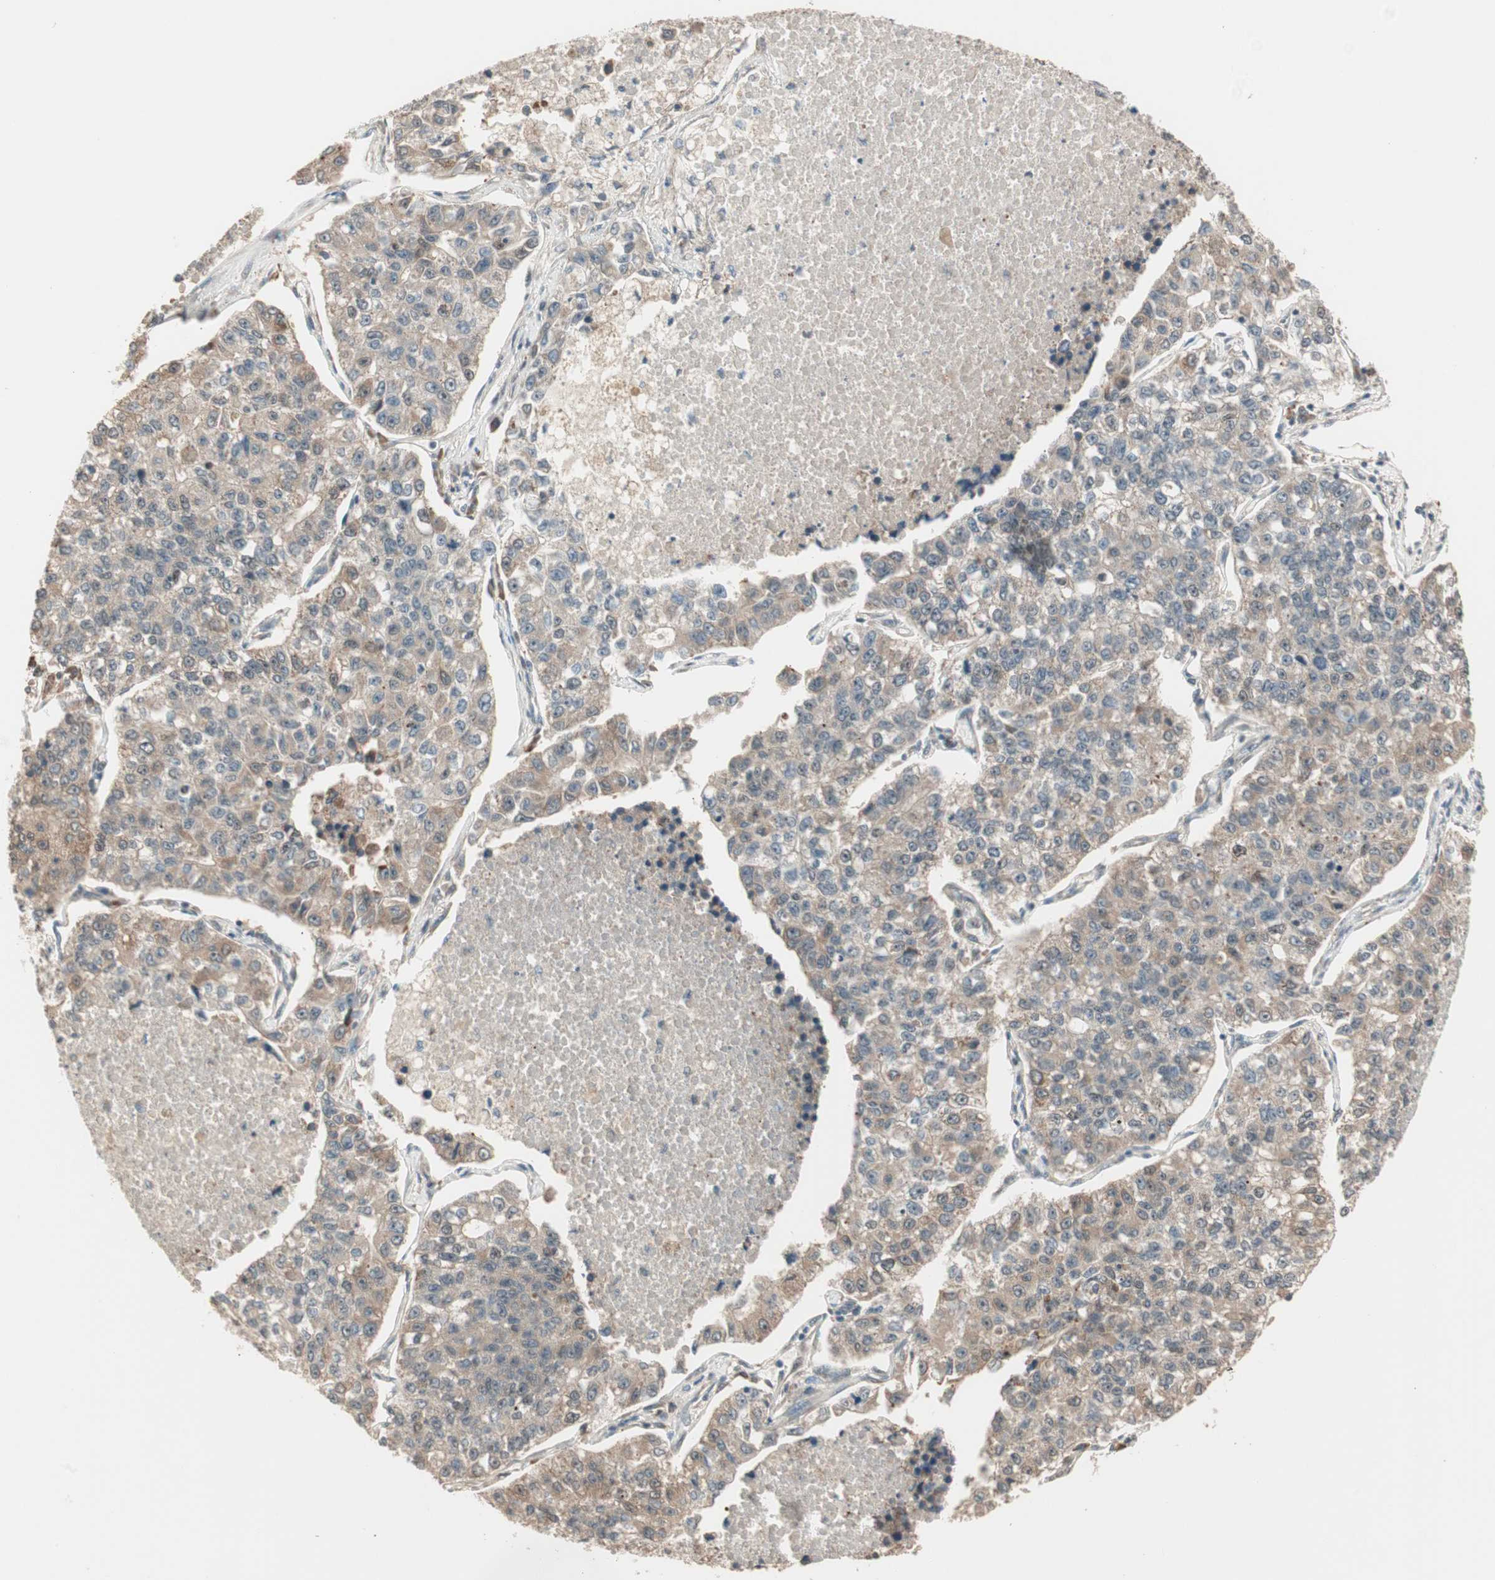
{"staining": {"intensity": "weak", "quantity": "25%-75%", "location": "cytoplasmic/membranous"}, "tissue": "lung cancer", "cell_type": "Tumor cells", "image_type": "cancer", "snomed": [{"axis": "morphology", "description": "Adenocarcinoma, NOS"}, {"axis": "topography", "description": "Lung"}], "caption": "This image exhibits adenocarcinoma (lung) stained with immunohistochemistry to label a protein in brown. The cytoplasmic/membranous of tumor cells show weak positivity for the protein. Nuclei are counter-stained blue.", "gene": "ZSCAN31", "patient": {"sex": "male", "age": 49}}